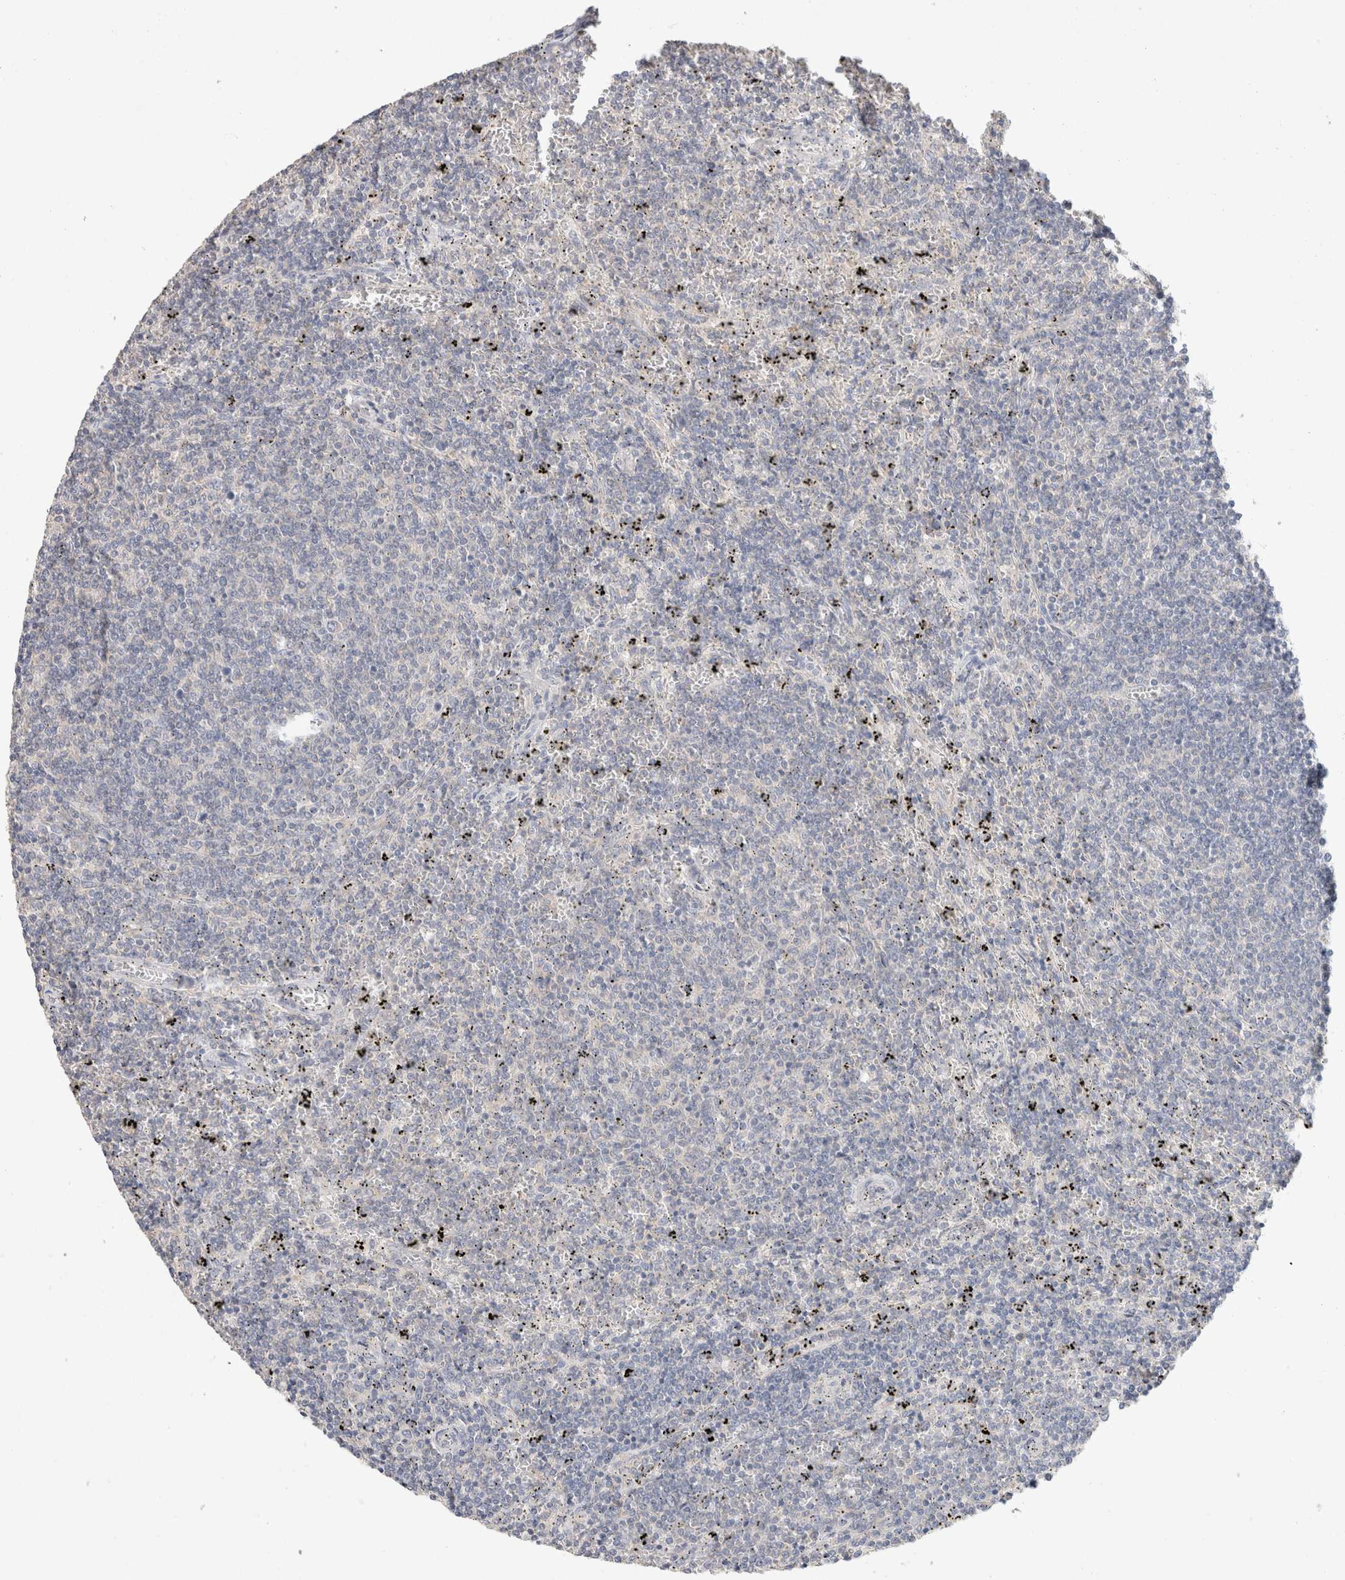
{"staining": {"intensity": "negative", "quantity": "none", "location": "none"}, "tissue": "lymphoma", "cell_type": "Tumor cells", "image_type": "cancer", "snomed": [{"axis": "morphology", "description": "Malignant lymphoma, non-Hodgkin's type, Low grade"}, {"axis": "topography", "description": "Spleen"}], "caption": "This is a histopathology image of immunohistochemistry (IHC) staining of low-grade malignant lymphoma, non-Hodgkin's type, which shows no expression in tumor cells.", "gene": "MPP2", "patient": {"sex": "female", "age": 50}}